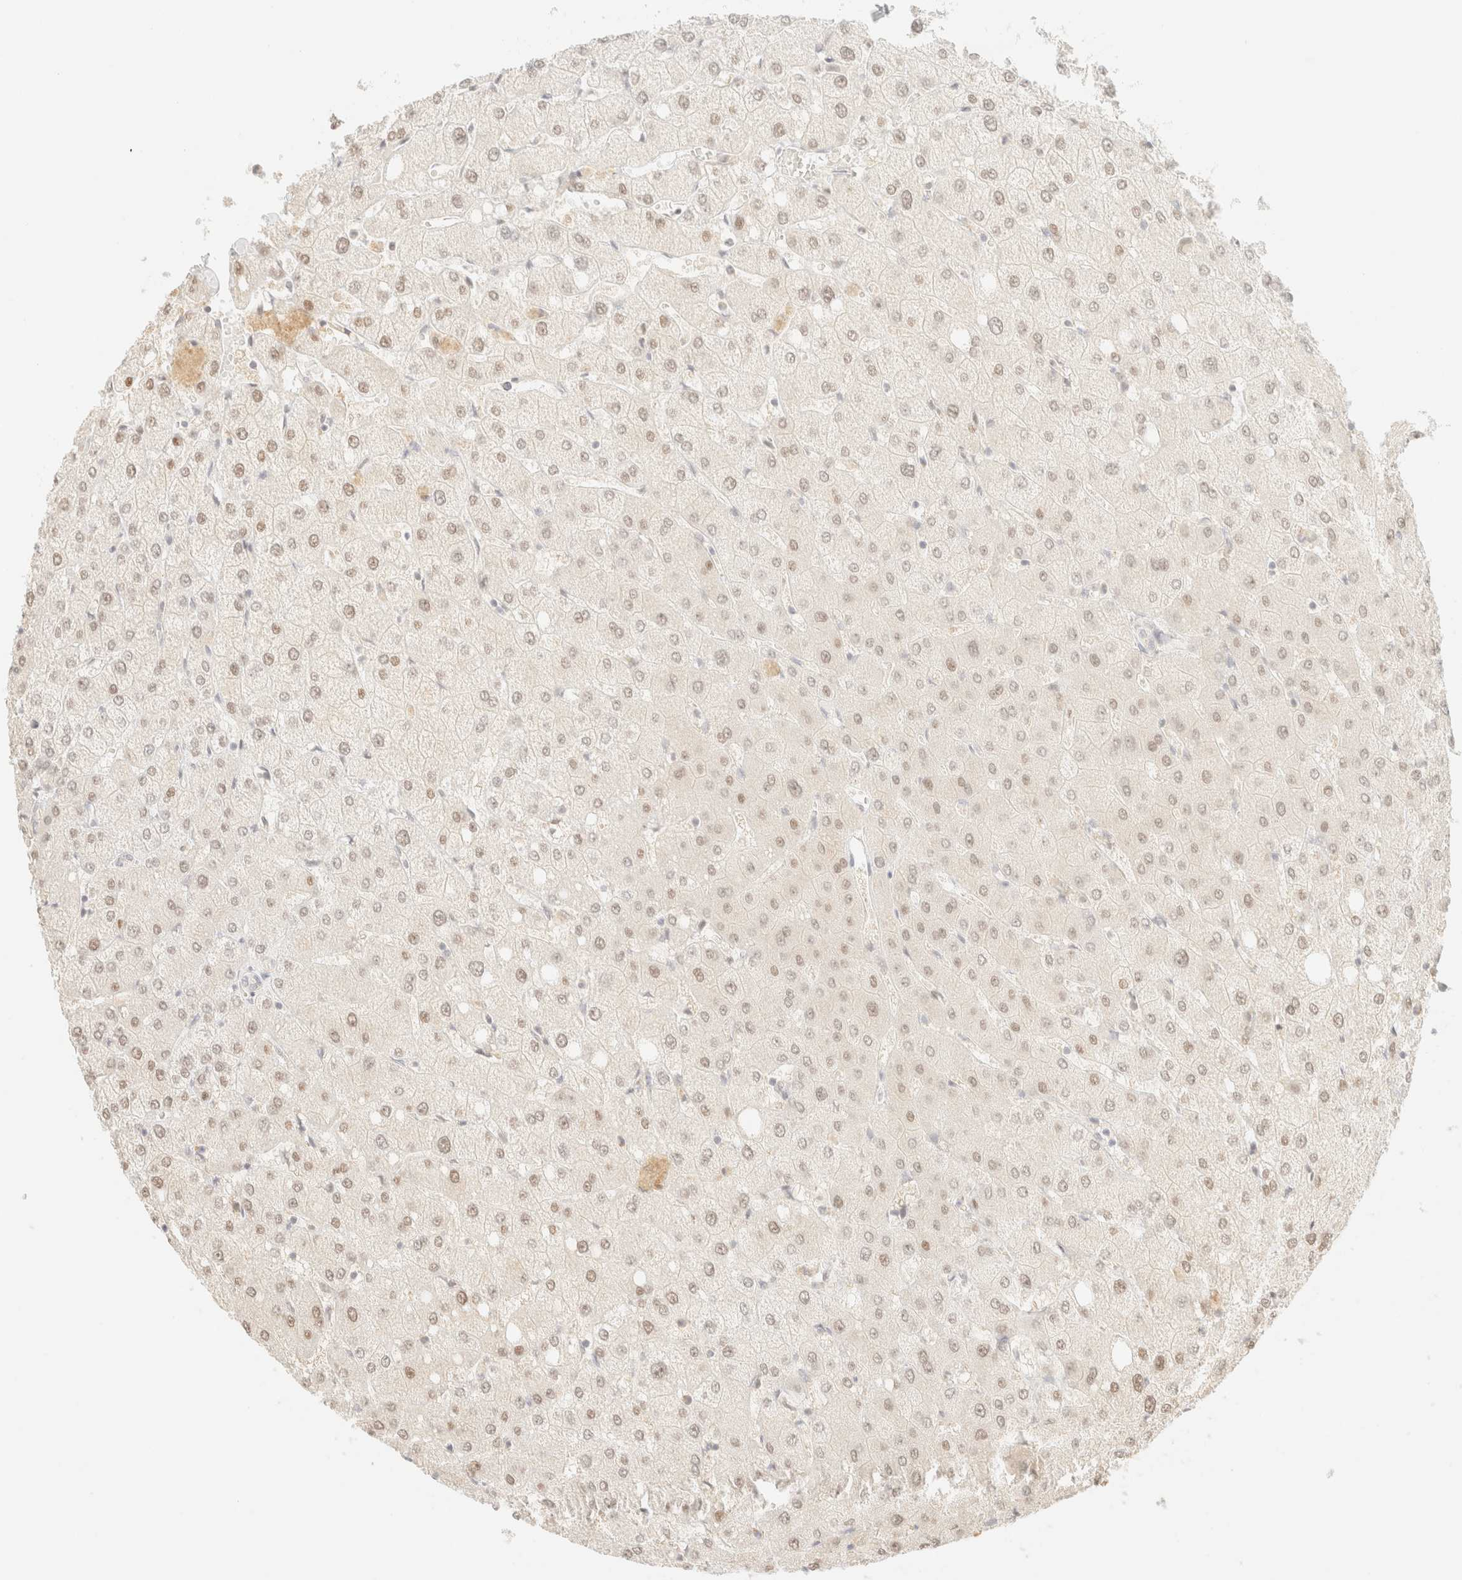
{"staining": {"intensity": "negative", "quantity": "none", "location": "none"}, "tissue": "liver", "cell_type": "Cholangiocytes", "image_type": "normal", "snomed": [{"axis": "morphology", "description": "Normal tissue, NOS"}, {"axis": "topography", "description": "Liver"}], "caption": "High magnification brightfield microscopy of normal liver stained with DAB (brown) and counterstained with hematoxylin (blue): cholangiocytes show no significant staining.", "gene": "TSR1", "patient": {"sex": "female", "age": 54}}